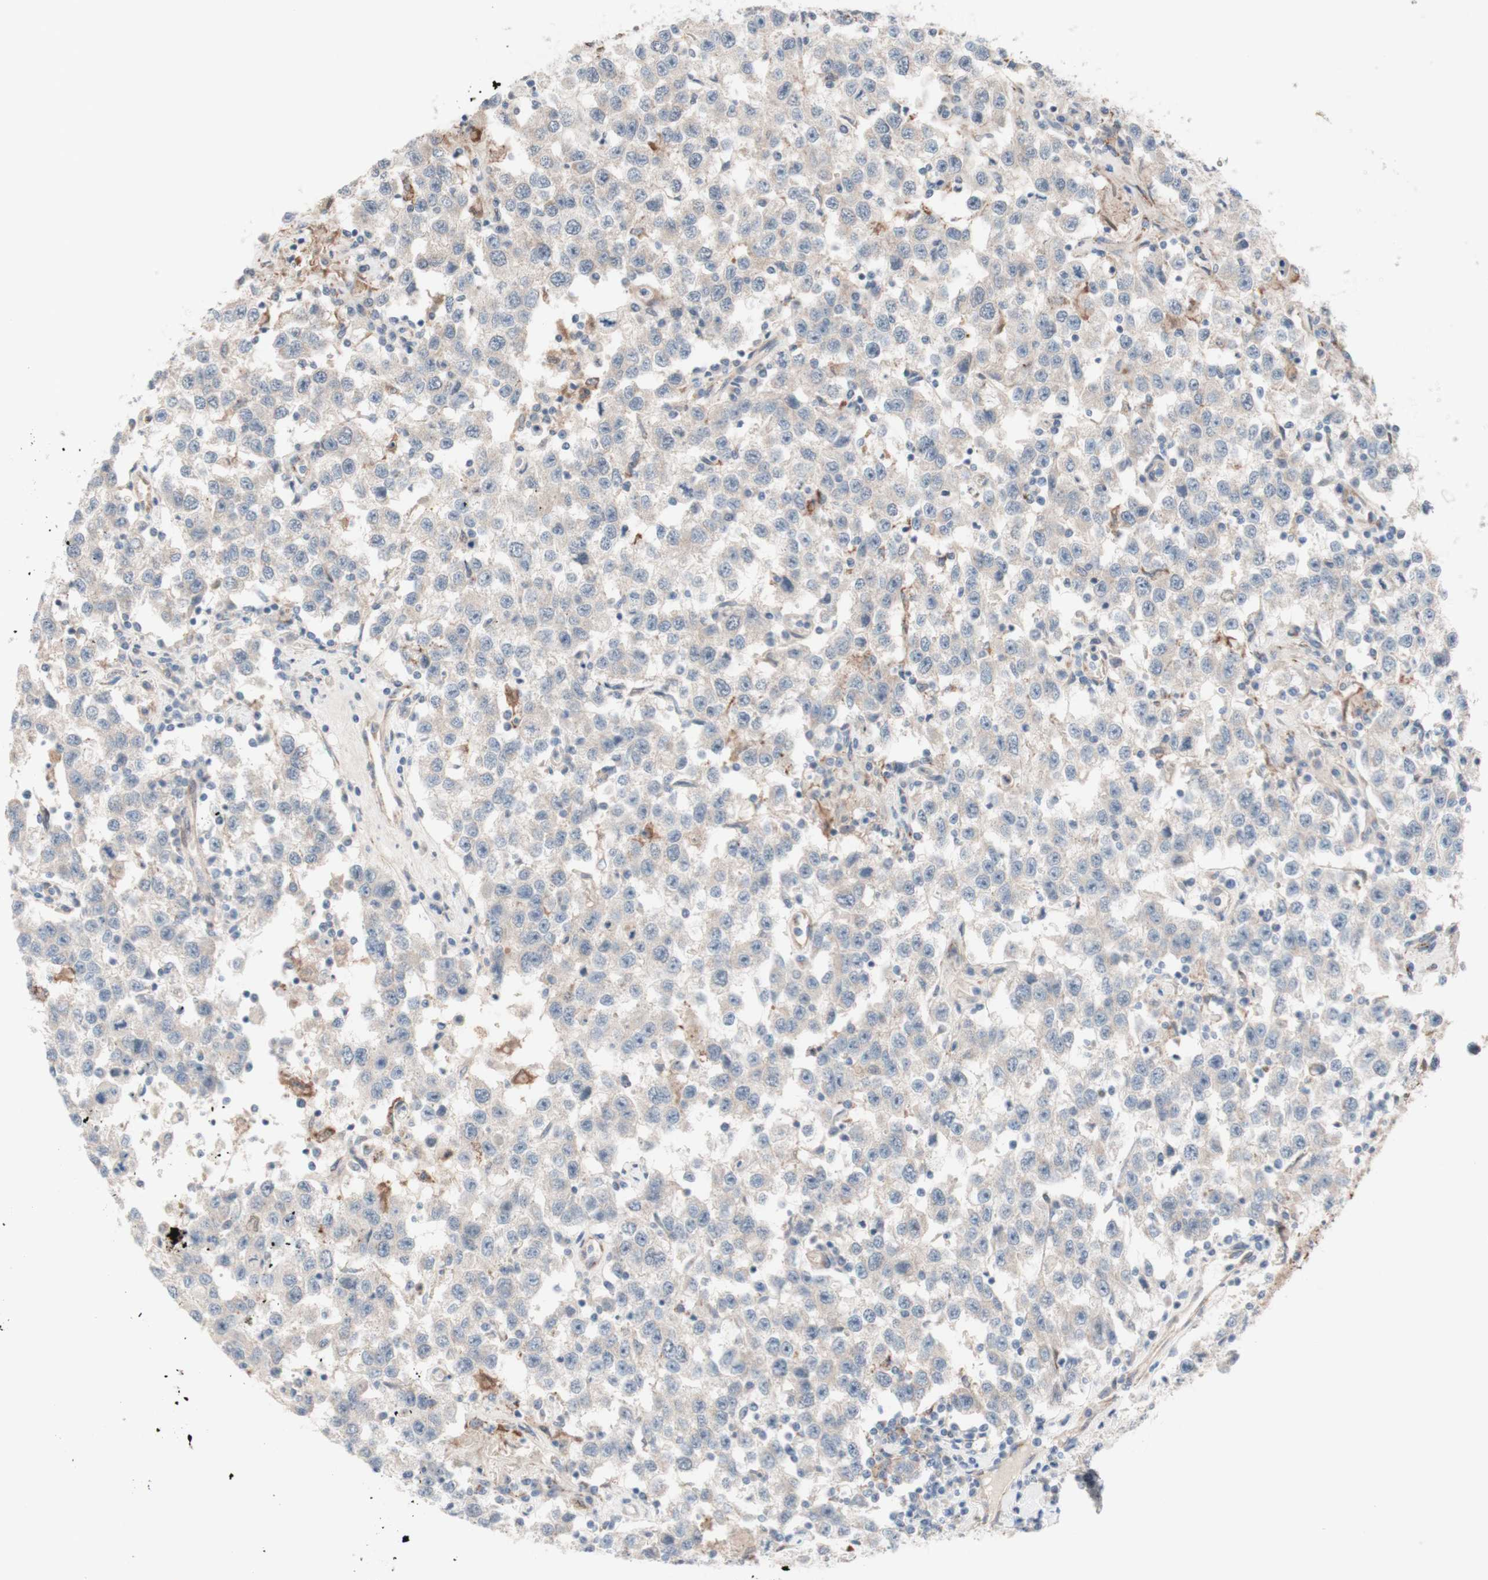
{"staining": {"intensity": "weak", "quantity": ">75%", "location": "cytoplasmic/membranous"}, "tissue": "testis cancer", "cell_type": "Tumor cells", "image_type": "cancer", "snomed": [{"axis": "morphology", "description": "Seminoma, NOS"}, {"axis": "topography", "description": "Testis"}], "caption": "Immunohistochemical staining of testis cancer demonstrates low levels of weak cytoplasmic/membranous expression in about >75% of tumor cells.", "gene": "CNN3", "patient": {"sex": "male", "age": 41}}